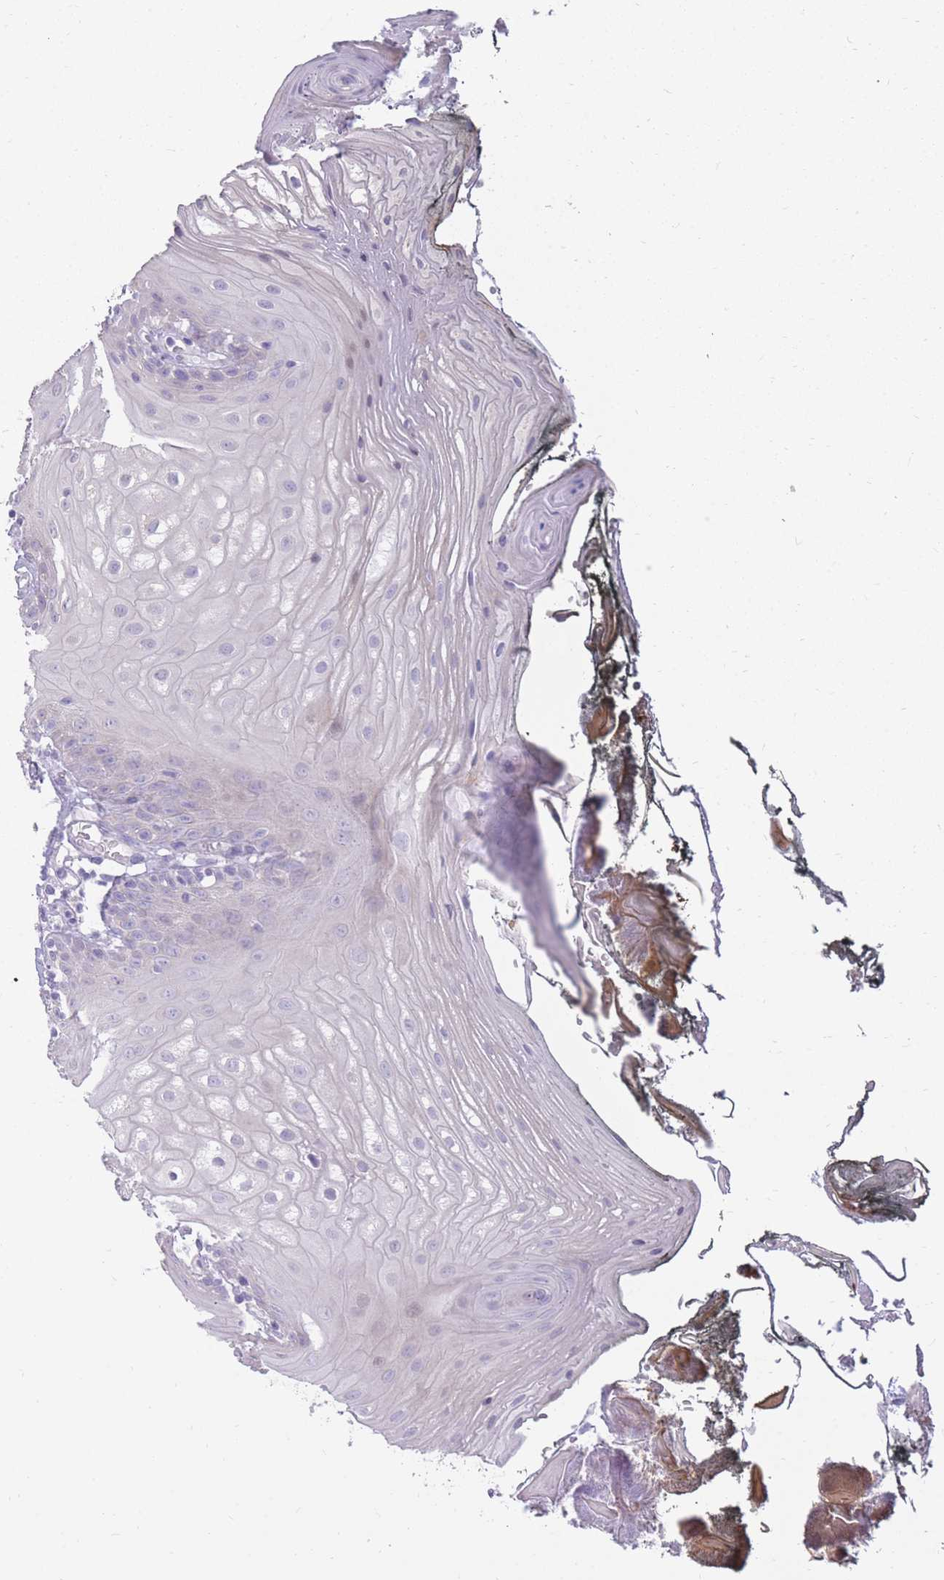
{"staining": {"intensity": "weak", "quantity": "<25%", "location": "cytoplasmic/membranous"}, "tissue": "oral mucosa", "cell_type": "Squamous epithelial cells", "image_type": "normal", "snomed": [{"axis": "morphology", "description": "Normal tissue, NOS"}, {"axis": "morphology", "description": "Squamous cell carcinoma, NOS"}, {"axis": "topography", "description": "Oral tissue"}, {"axis": "topography", "description": "Head-Neck"}], "caption": "A photomicrograph of oral mucosa stained for a protein displays no brown staining in squamous epithelial cells.", "gene": "RNF170", "patient": {"sex": "female", "age": 81}}